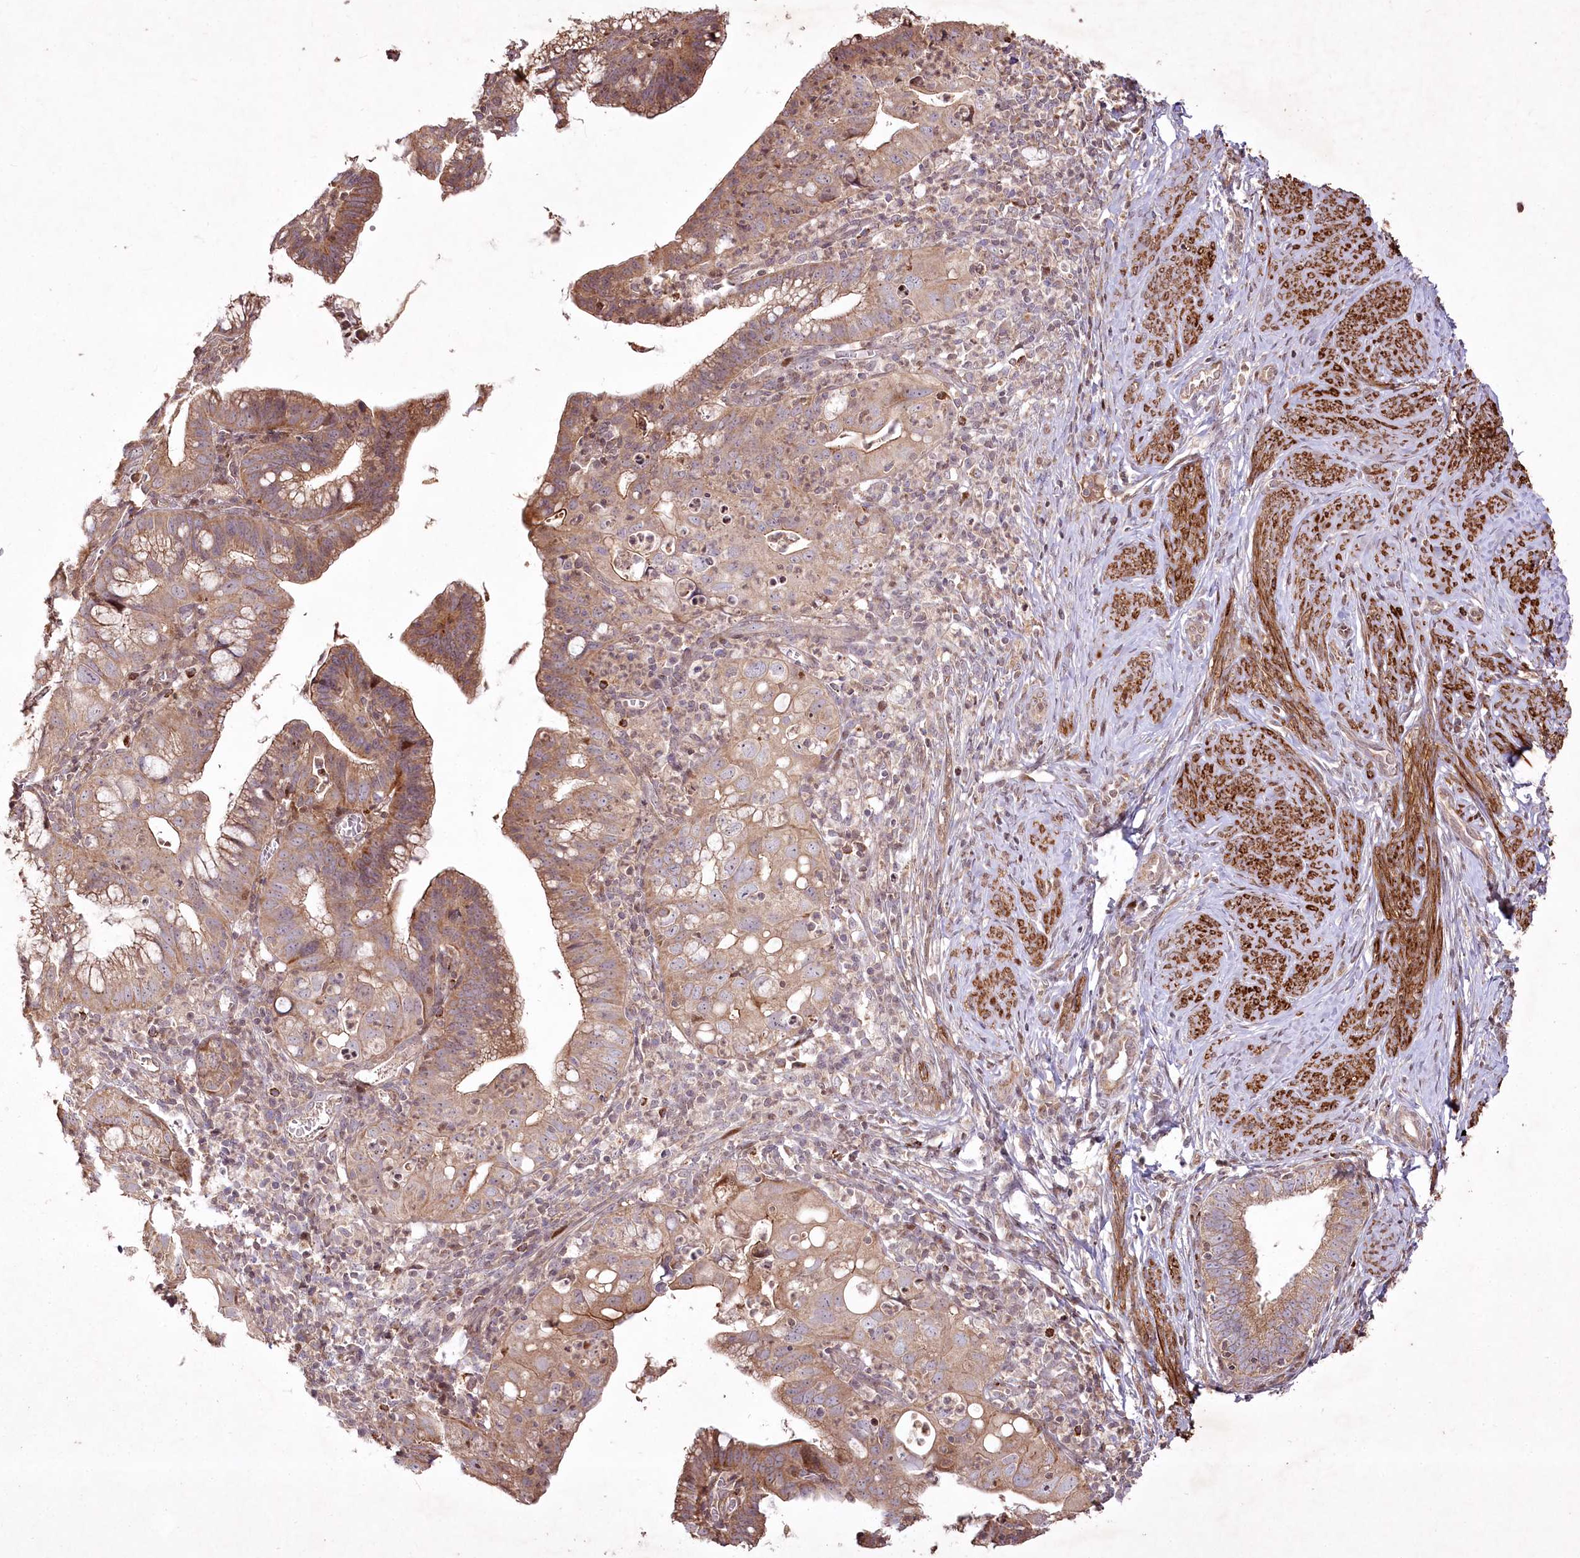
{"staining": {"intensity": "moderate", "quantity": ">75%", "location": "cytoplasmic/membranous"}, "tissue": "cervical cancer", "cell_type": "Tumor cells", "image_type": "cancer", "snomed": [{"axis": "morphology", "description": "Adenocarcinoma, NOS"}, {"axis": "topography", "description": "Cervix"}], "caption": "Cervical cancer stained with a protein marker displays moderate staining in tumor cells.", "gene": "PSTK", "patient": {"sex": "female", "age": 36}}